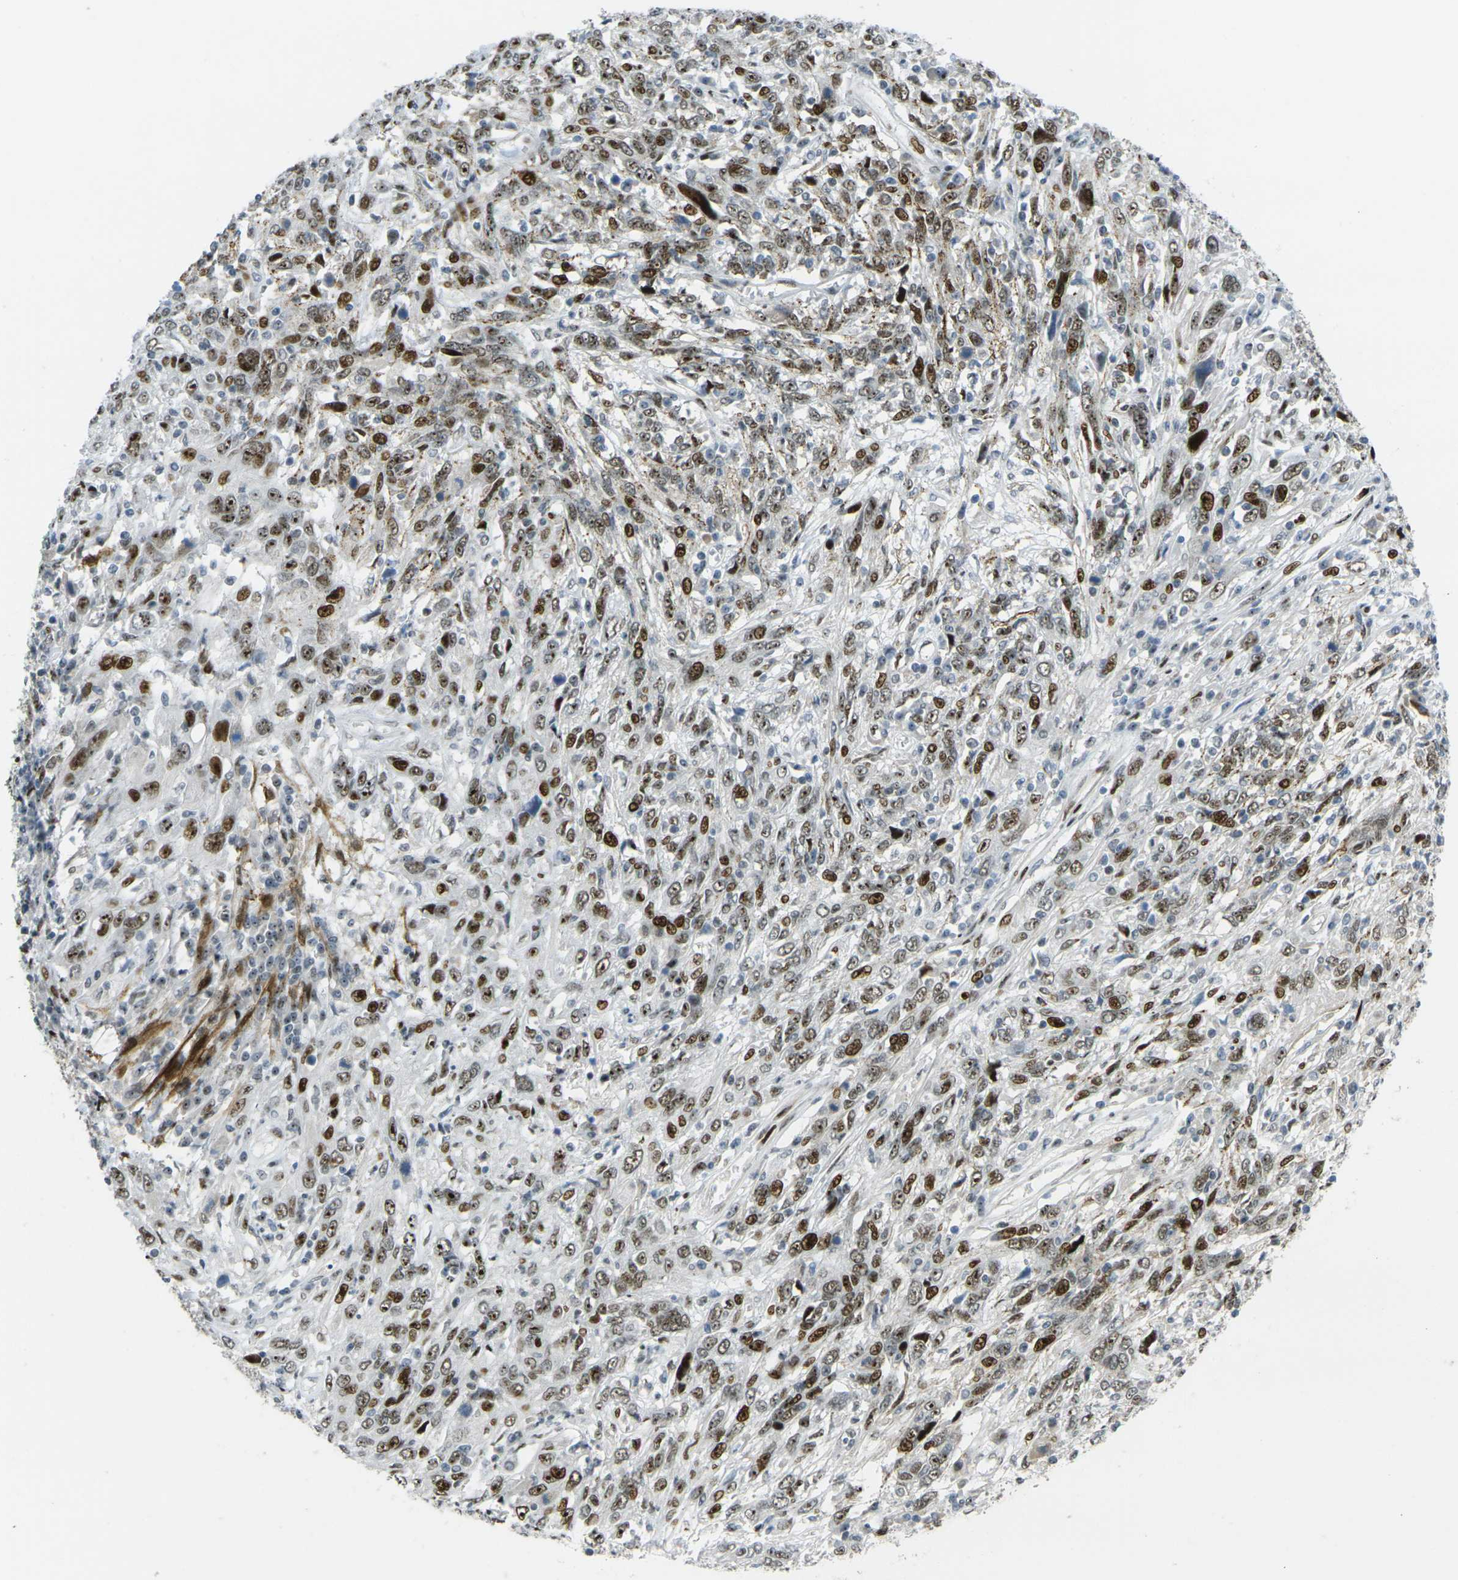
{"staining": {"intensity": "strong", "quantity": ">75%", "location": "nuclear"}, "tissue": "cervical cancer", "cell_type": "Tumor cells", "image_type": "cancer", "snomed": [{"axis": "morphology", "description": "Squamous cell carcinoma, NOS"}, {"axis": "topography", "description": "Cervix"}], "caption": "High-magnification brightfield microscopy of cervical cancer (squamous cell carcinoma) stained with DAB (brown) and counterstained with hematoxylin (blue). tumor cells exhibit strong nuclear positivity is appreciated in about>75% of cells.", "gene": "UBE2C", "patient": {"sex": "female", "age": 46}}